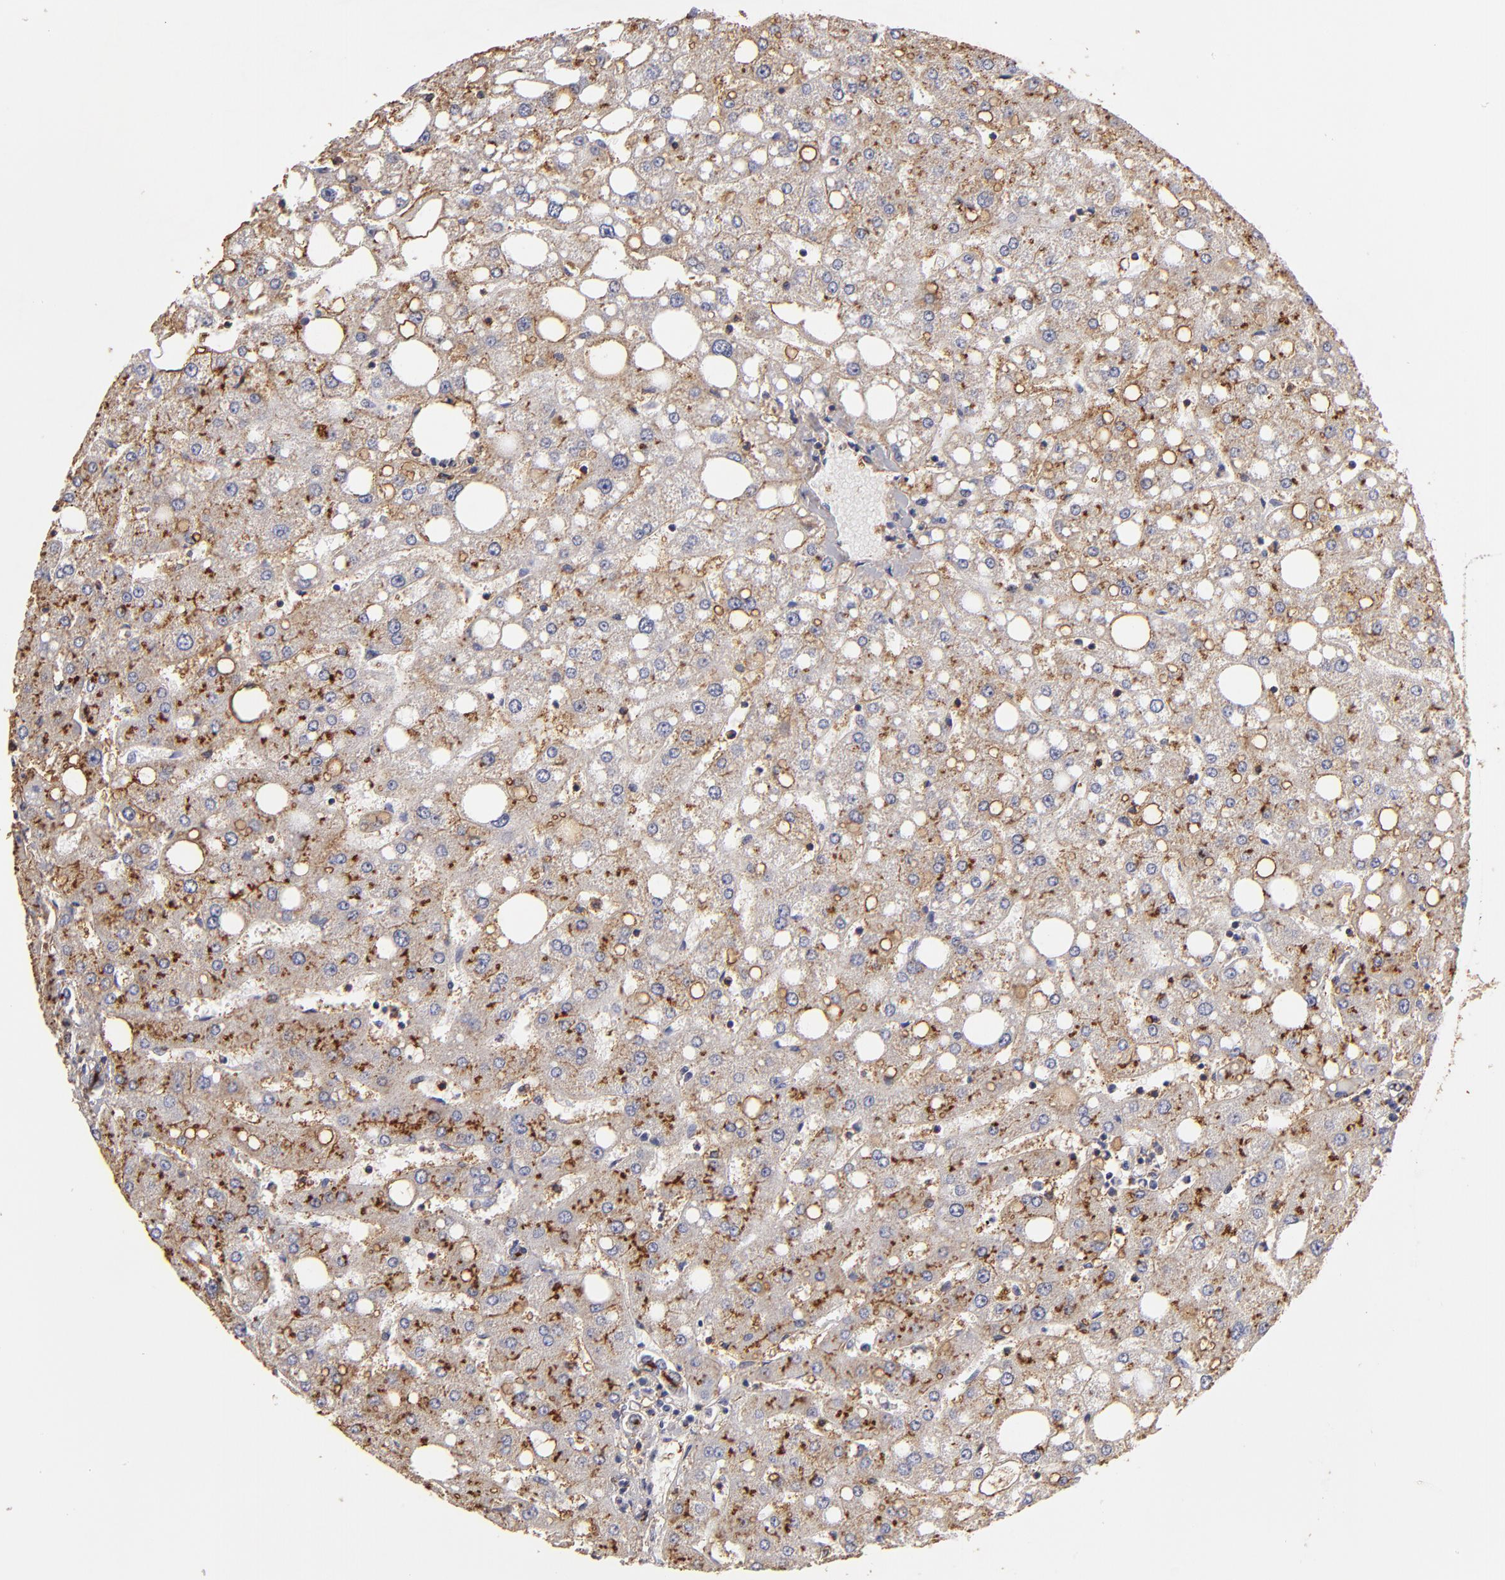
{"staining": {"intensity": "moderate", "quantity": ">75%", "location": "cytoplasmic/membranous"}, "tissue": "liver", "cell_type": "Cholangiocytes", "image_type": "normal", "snomed": [{"axis": "morphology", "description": "Normal tissue, NOS"}, {"axis": "topography", "description": "Liver"}], "caption": "Approximately >75% of cholangiocytes in benign liver exhibit moderate cytoplasmic/membranous protein staining as visualized by brown immunohistochemical staining.", "gene": "ABCB1", "patient": {"sex": "male", "age": 49}}